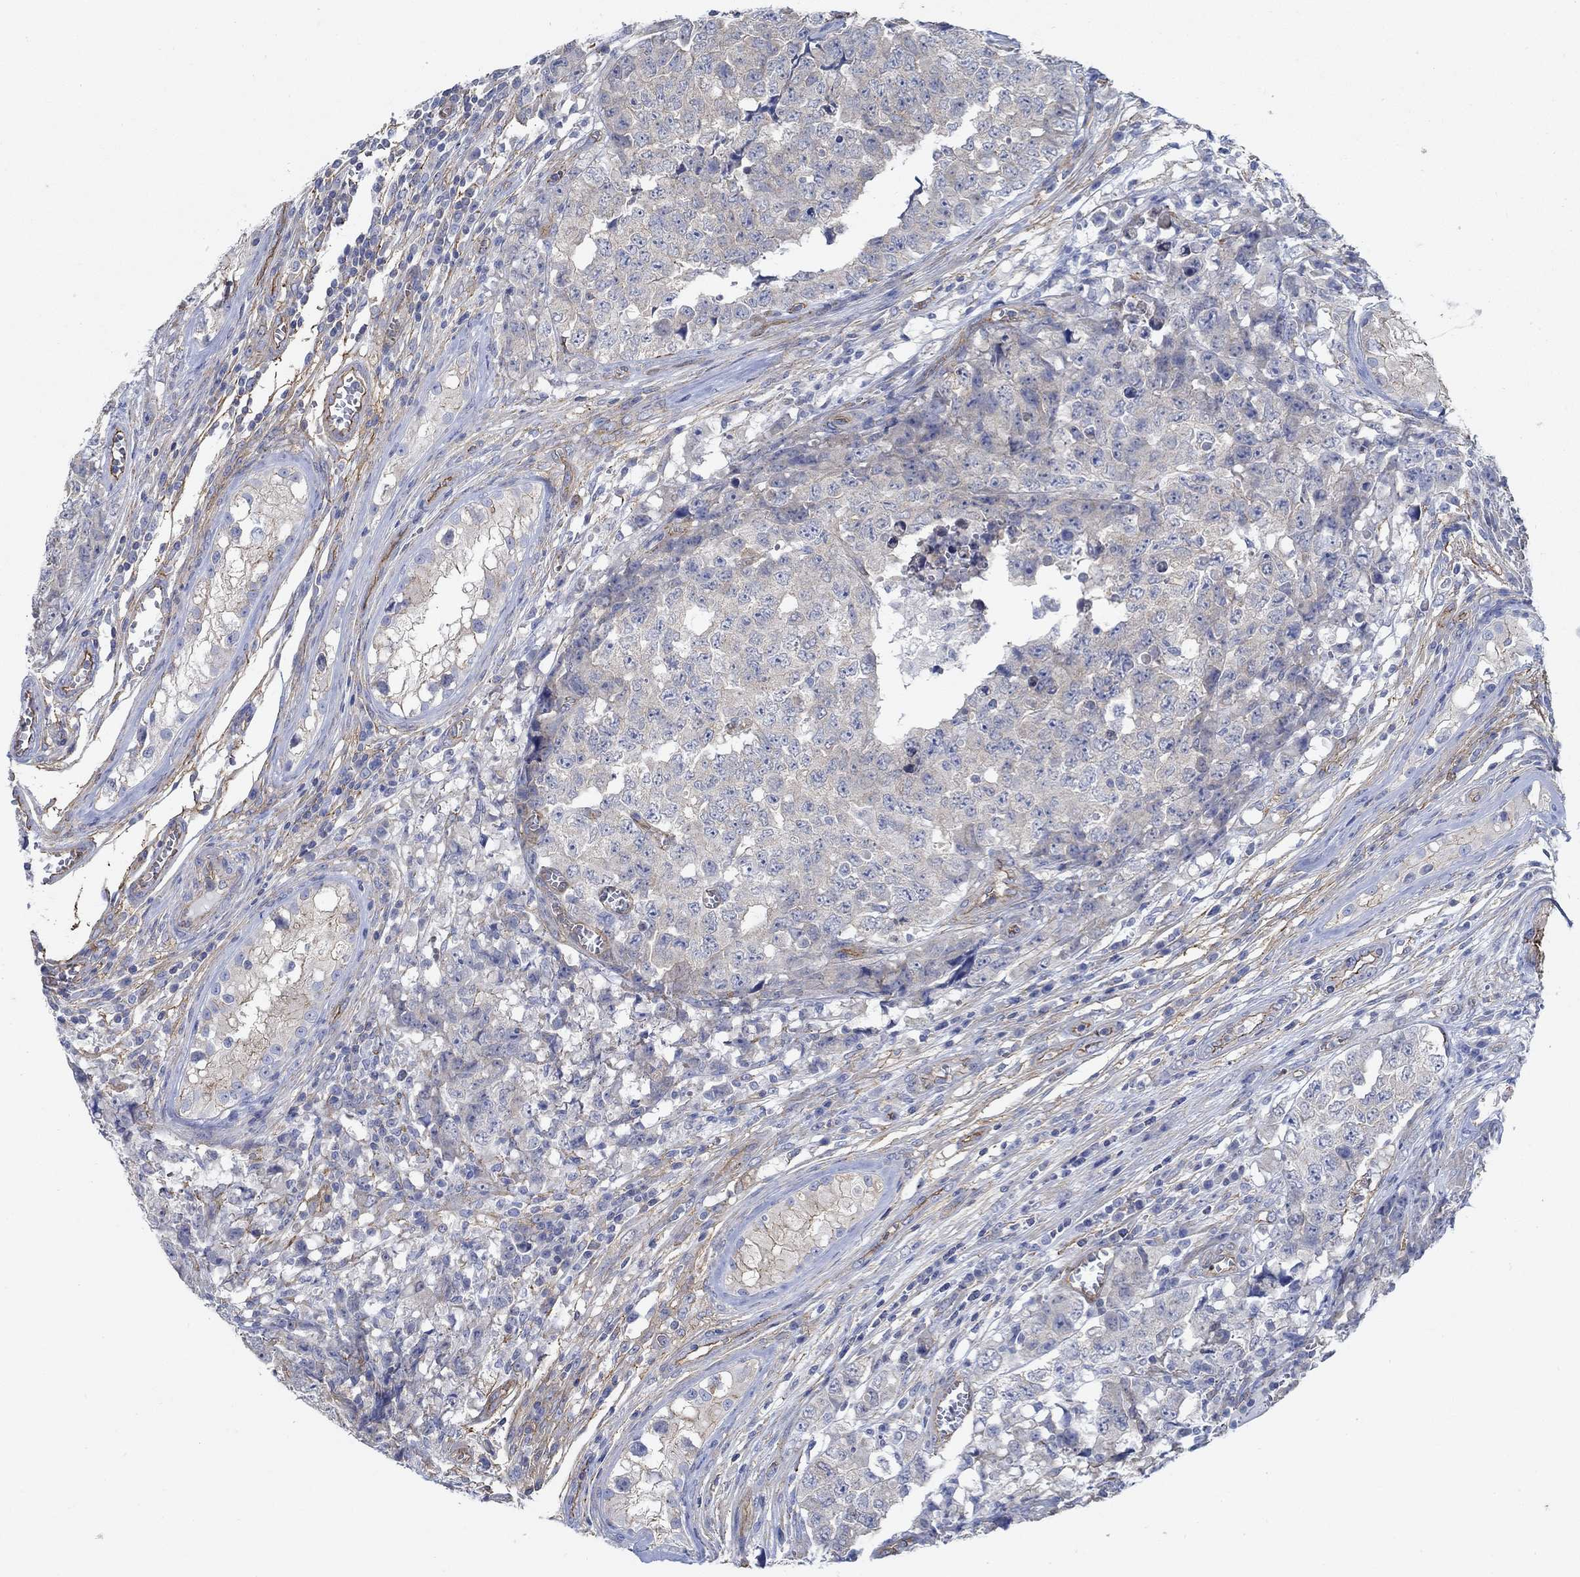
{"staining": {"intensity": "negative", "quantity": "none", "location": "none"}, "tissue": "testis cancer", "cell_type": "Tumor cells", "image_type": "cancer", "snomed": [{"axis": "morphology", "description": "Carcinoma, Embryonal, NOS"}, {"axis": "topography", "description": "Testis"}], "caption": "Testis cancer (embryonal carcinoma) stained for a protein using immunohistochemistry shows no positivity tumor cells.", "gene": "TMEM198", "patient": {"sex": "male", "age": 23}}